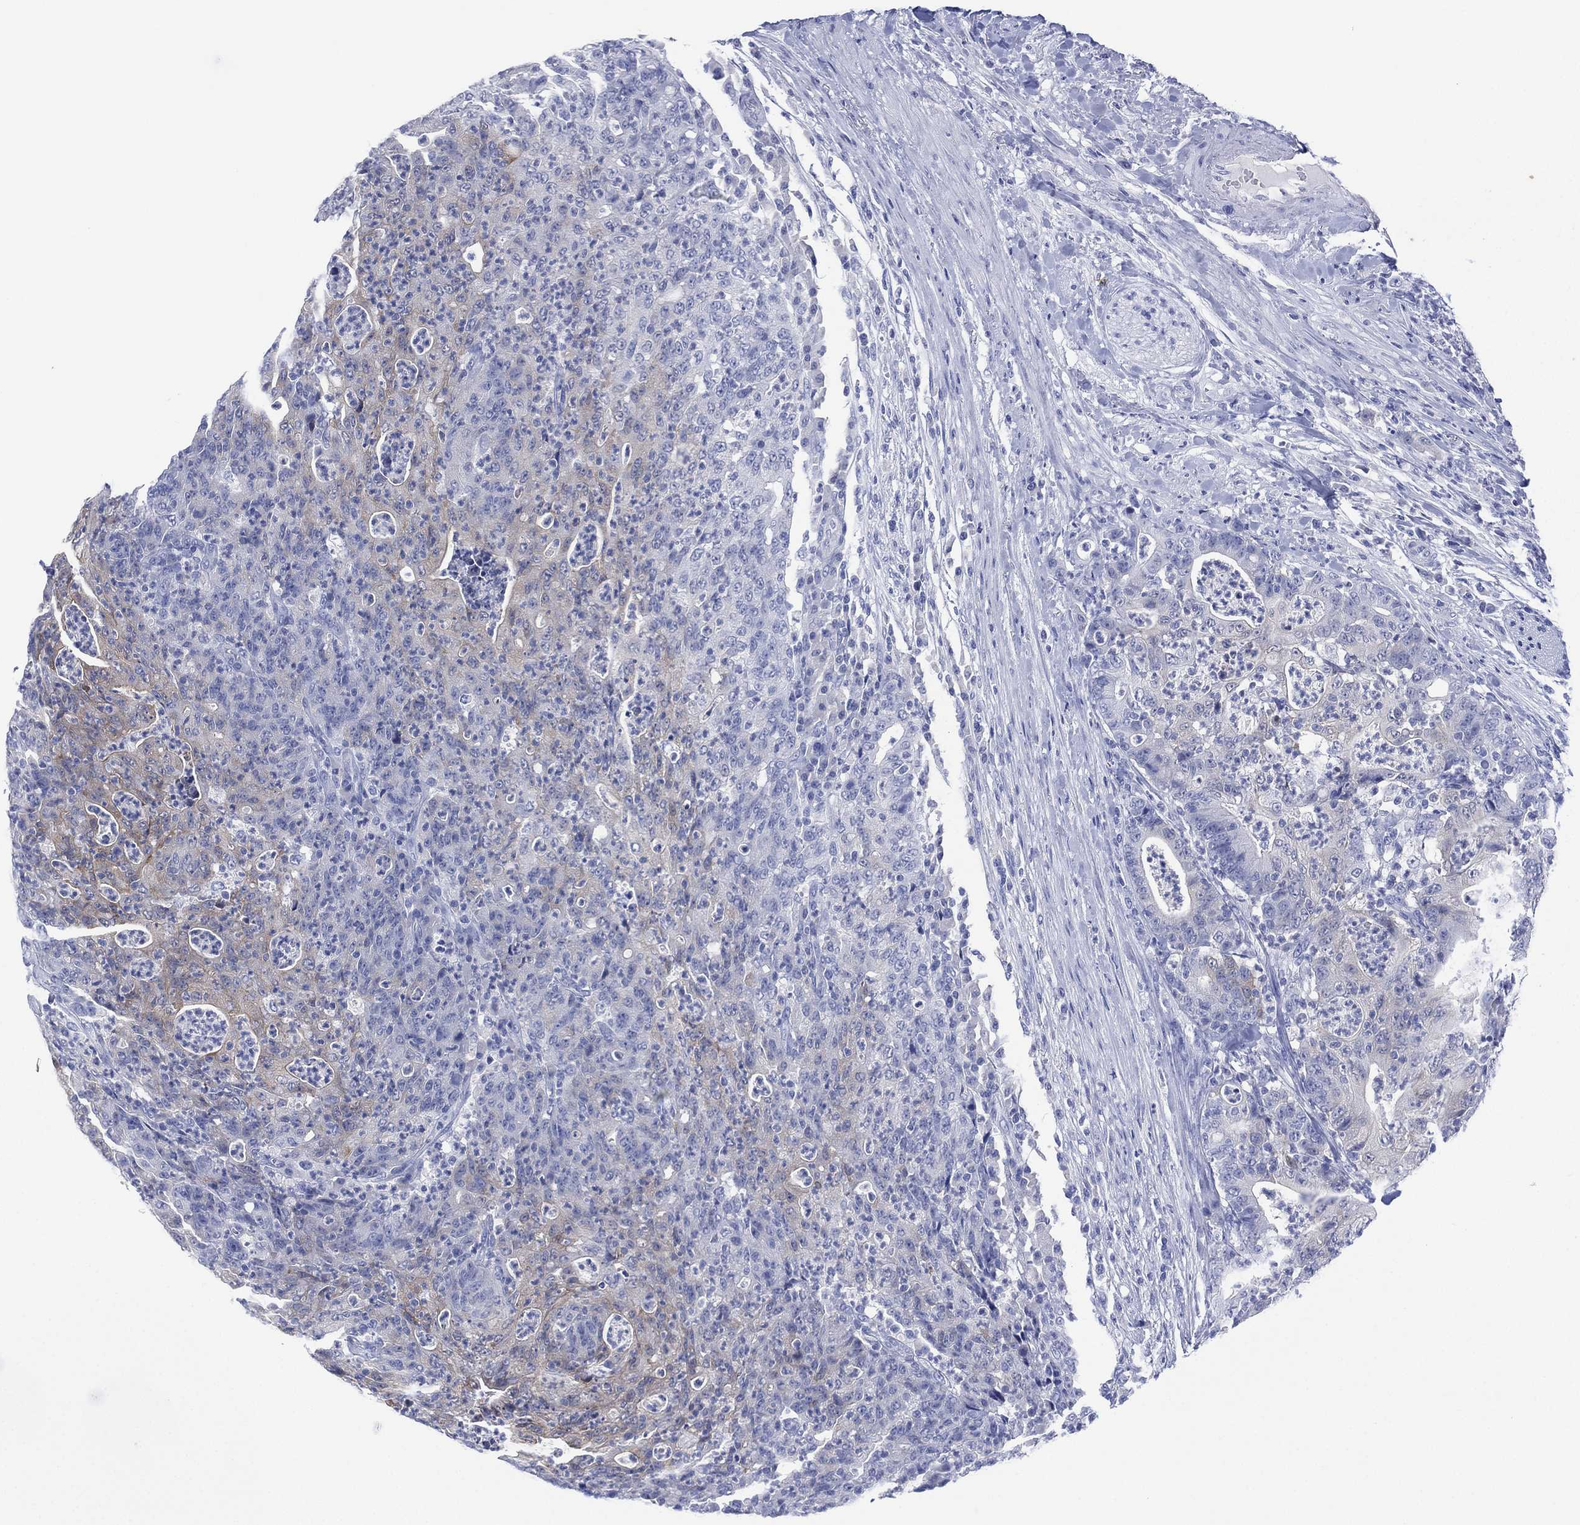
{"staining": {"intensity": "weak", "quantity": "<25%", "location": "cytoplasmic/membranous"}, "tissue": "colorectal cancer", "cell_type": "Tumor cells", "image_type": "cancer", "snomed": [{"axis": "morphology", "description": "Adenocarcinoma, NOS"}, {"axis": "topography", "description": "Colon"}], "caption": "High magnification brightfield microscopy of colorectal cancer (adenocarcinoma) stained with DAB (3,3'-diaminobenzidine) (brown) and counterstained with hematoxylin (blue): tumor cells show no significant staining. The staining is performed using DAB (3,3'-diaminobenzidine) brown chromogen with nuclei counter-stained in using hematoxylin.", "gene": "DSG1", "patient": {"sex": "male", "age": 70}}